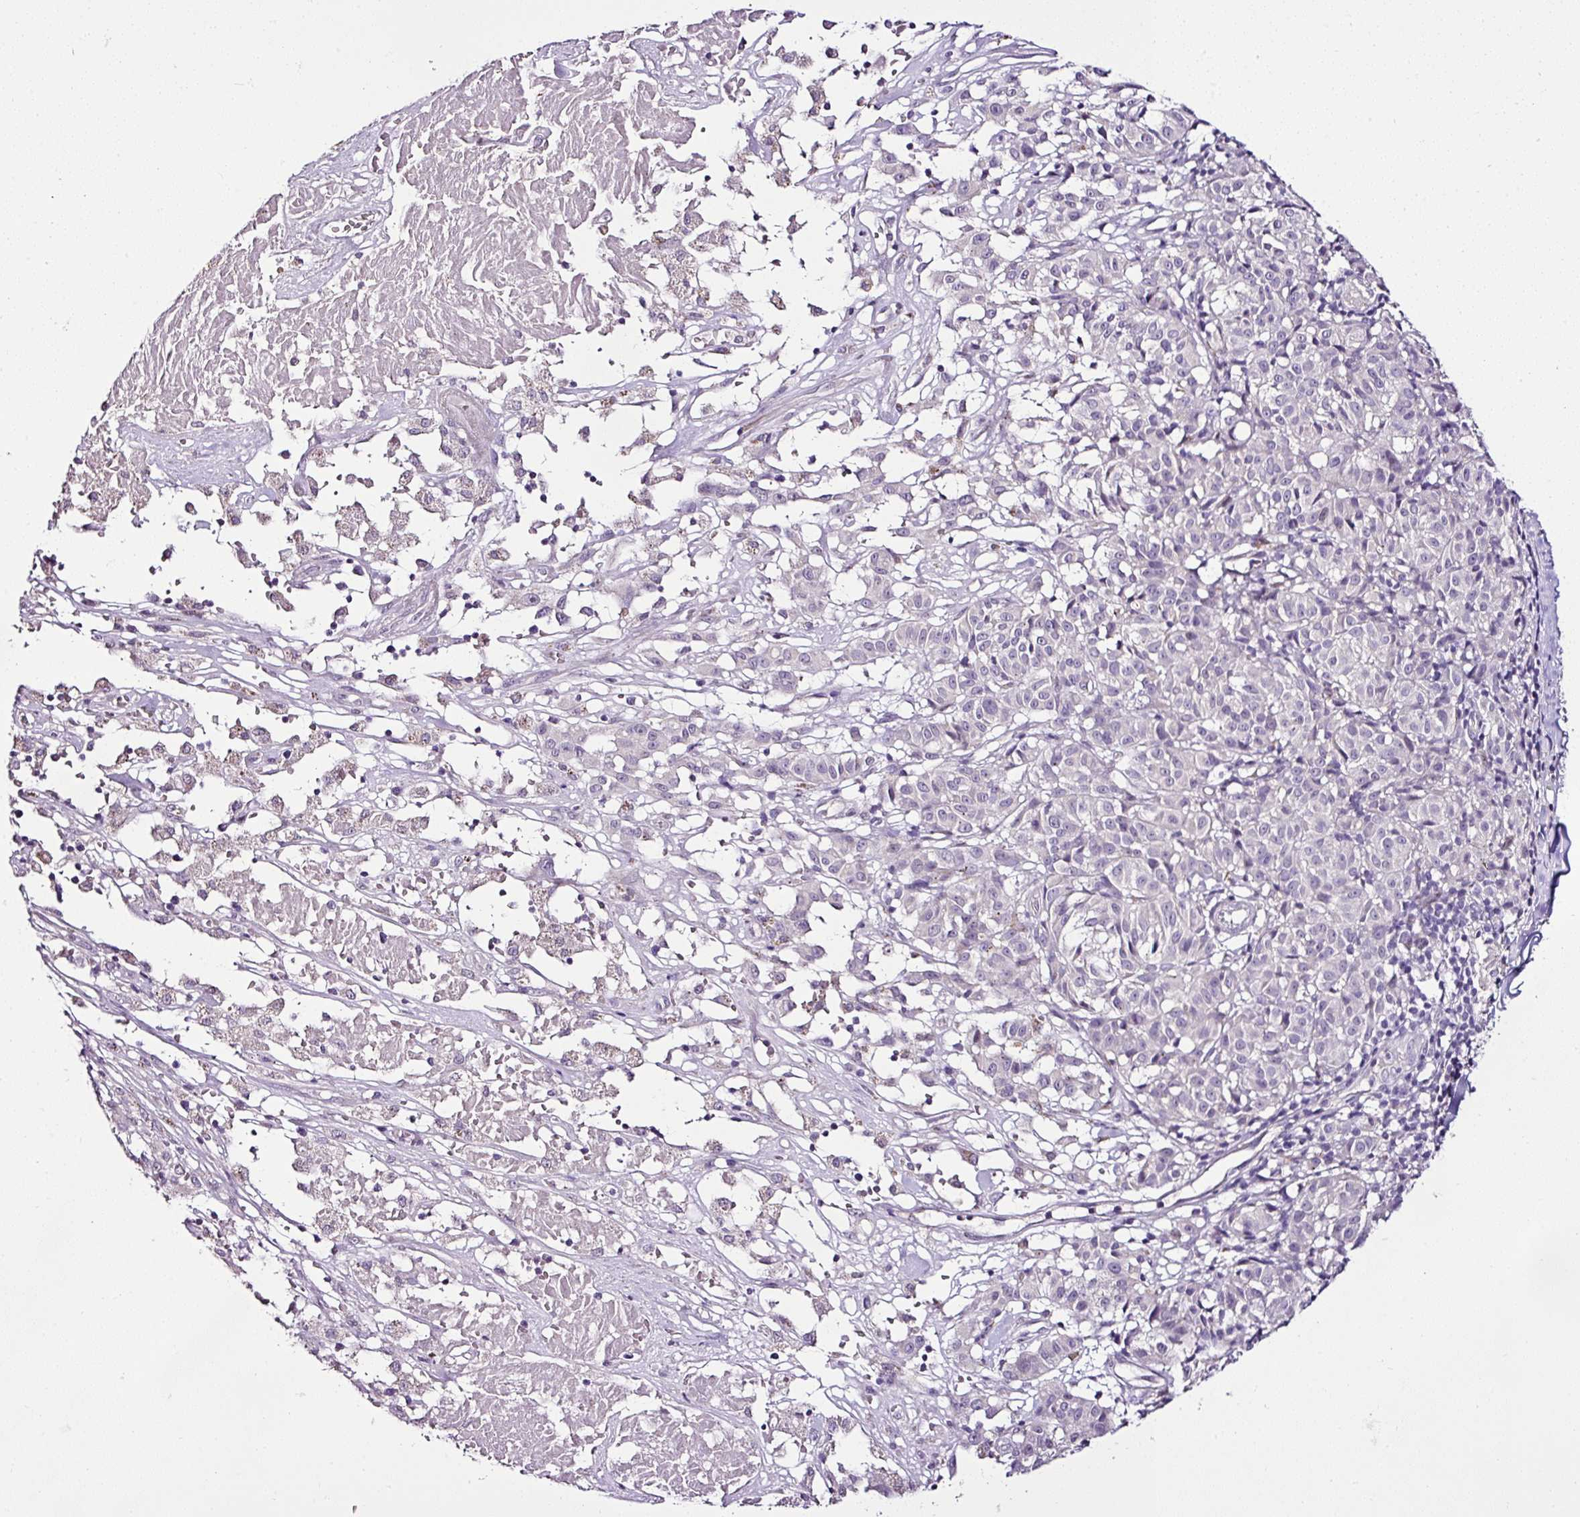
{"staining": {"intensity": "negative", "quantity": "none", "location": "none"}, "tissue": "melanoma", "cell_type": "Tumor cells", "image_type": "cancer", "snomed": [{"axis": "morphology", "description": "Malignant melanoma, NOS"}, {"axis": "topography", "description": "Skin"}], "caption": "Immunohistochemistry (IHC) micrograph of human melanoma stained for a protein (brown), which exhibits no expression in tumor cells.", "gene": "ESR1", "patient": {"sex": "female", "age": 72}}